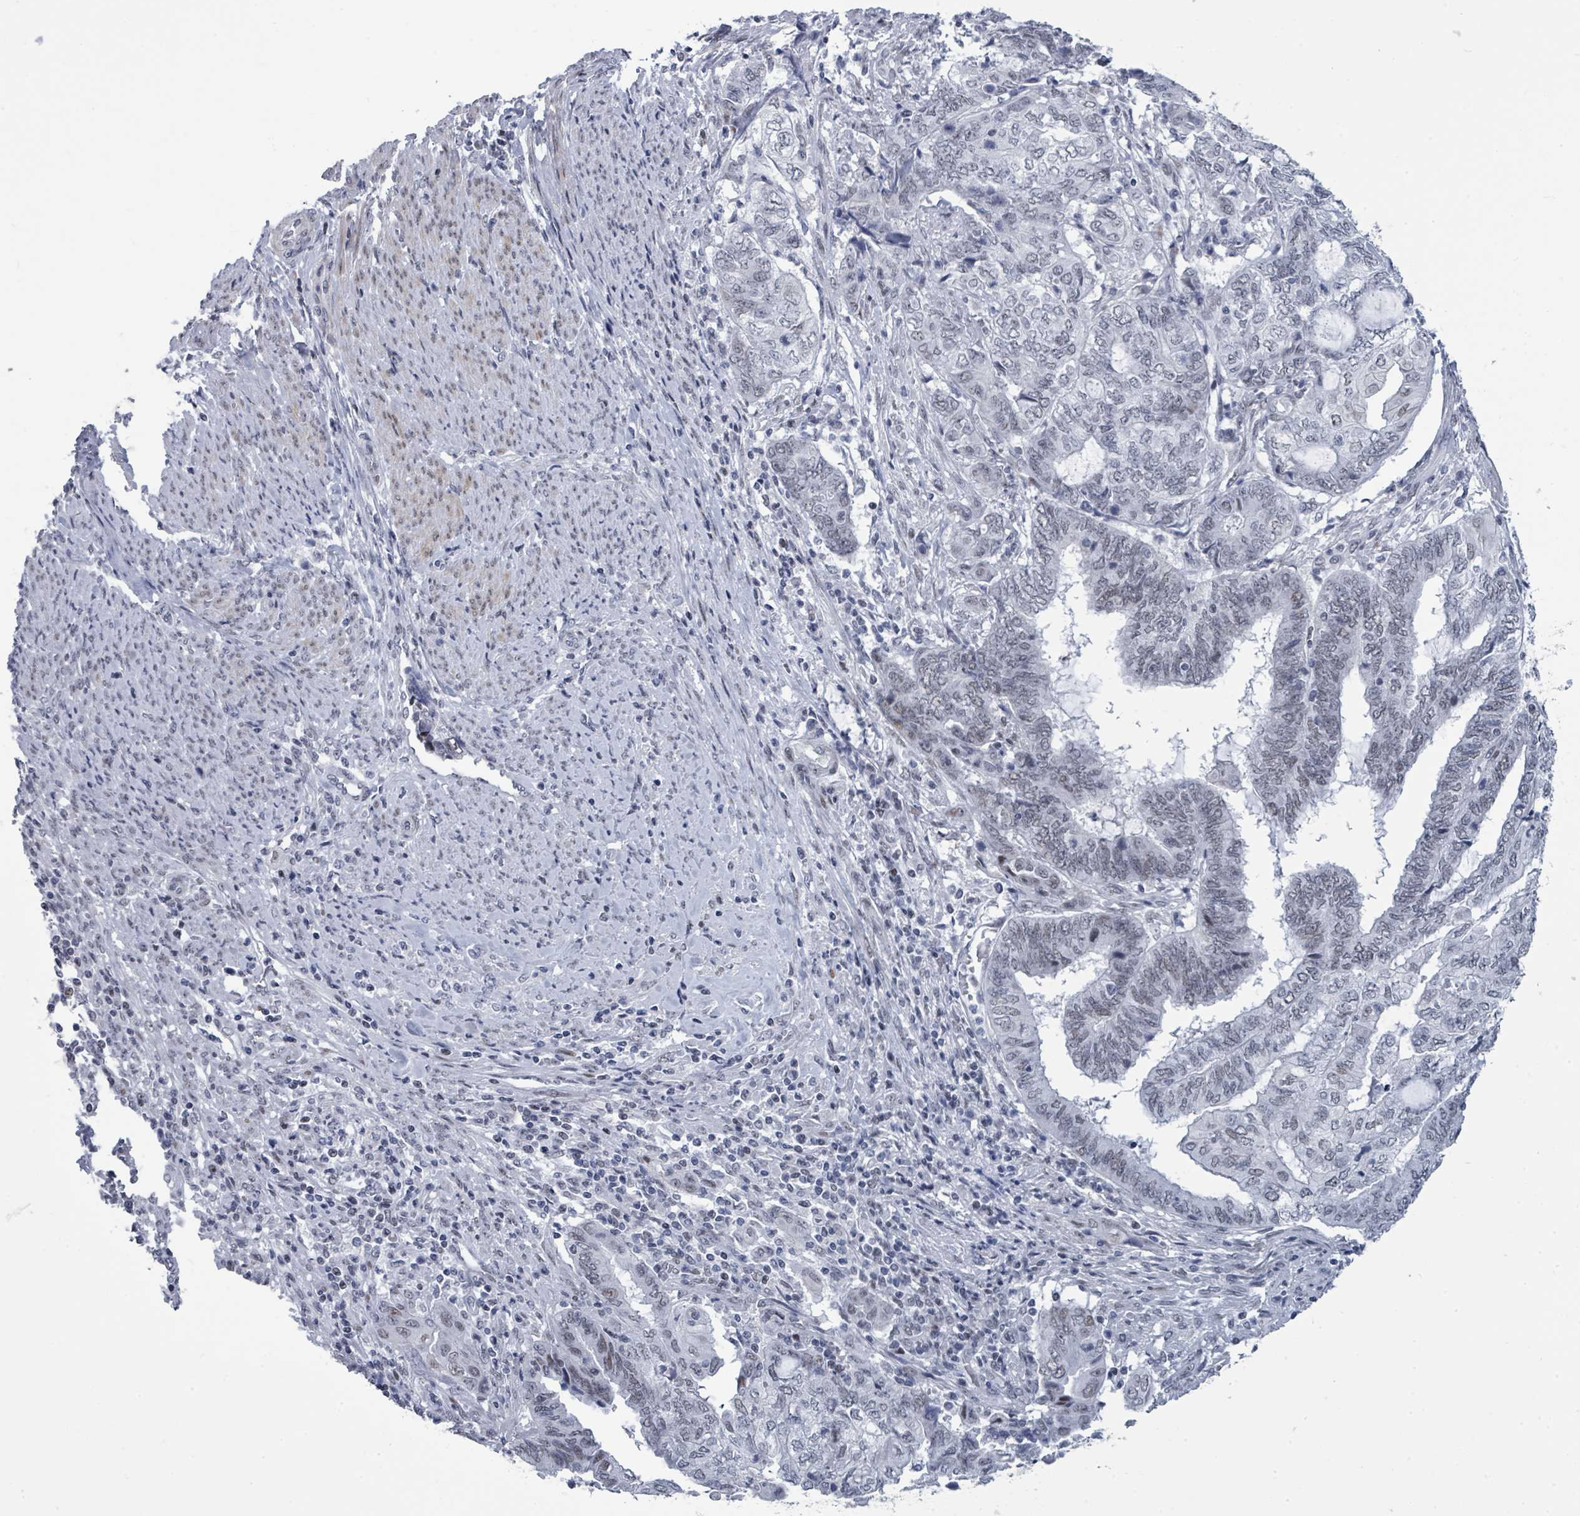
{"staining": {"intensity": "weak", "quantity": "<25%", "location": "nuclear"}, "tissue": "endometrial cancer", "cell_type": "Tumor cells", "image_type": "cancer", "snomed": [{"axis": "morphology", "description": "Adenocarcinoma, NOS"}, {"axis": "topography", "description": "Uterus"}, {"axis": "topography", "description": "Endometrium"}], "caption": "This micrograph is of endometrial cancer (adenocarcinoma) stained with immunohistochemistry to label a protein in brown with the nuclei are counter-stained blue. There is no staining in tumor cells. (DAB (3,3'-diaminobenzidine) immunohistochemistry (IHC) with hematoxylin counter stain).", "gene": "CT45A5", "patient": {"sex": "female", "age": 70}}